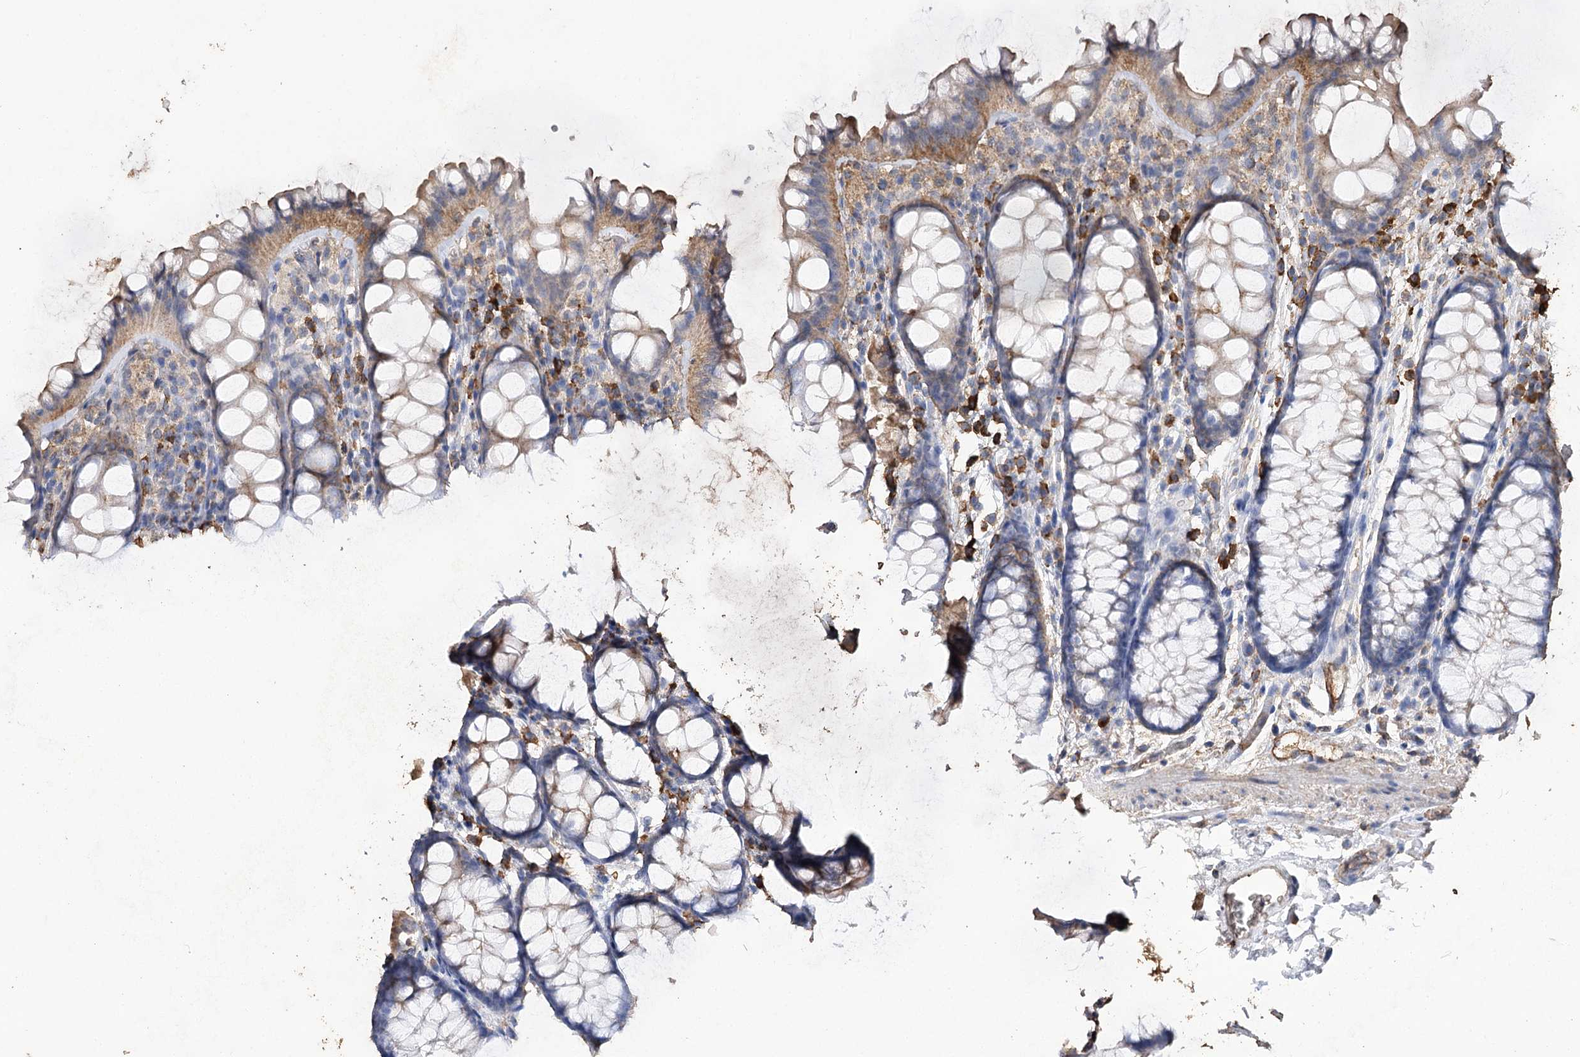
{"staining": {"intensity": "moderate", "quantity": "25%-75%", "location": "cytoplasmic/membranous"}, "tissue": "colon", "cell_type": "Endothelial cells", "image_type": "normal", "snomed": [{"axis": "morphology", "description": "Normal tissue, NOS"}, {"axis": "topography", "description": "Colon"}], "caption": "Colon stained with DAB (3,3'-diaminobenzidine) immunohistochemistry shows medium levels of moderate cytoplasmic/membranous expression in about 25%-75% of endothelial cells. (DAB = brown stain, brightfield microscopy at high magnification).", "gene": "IREB2", "patient": {"sex": "female", "age": 82}}